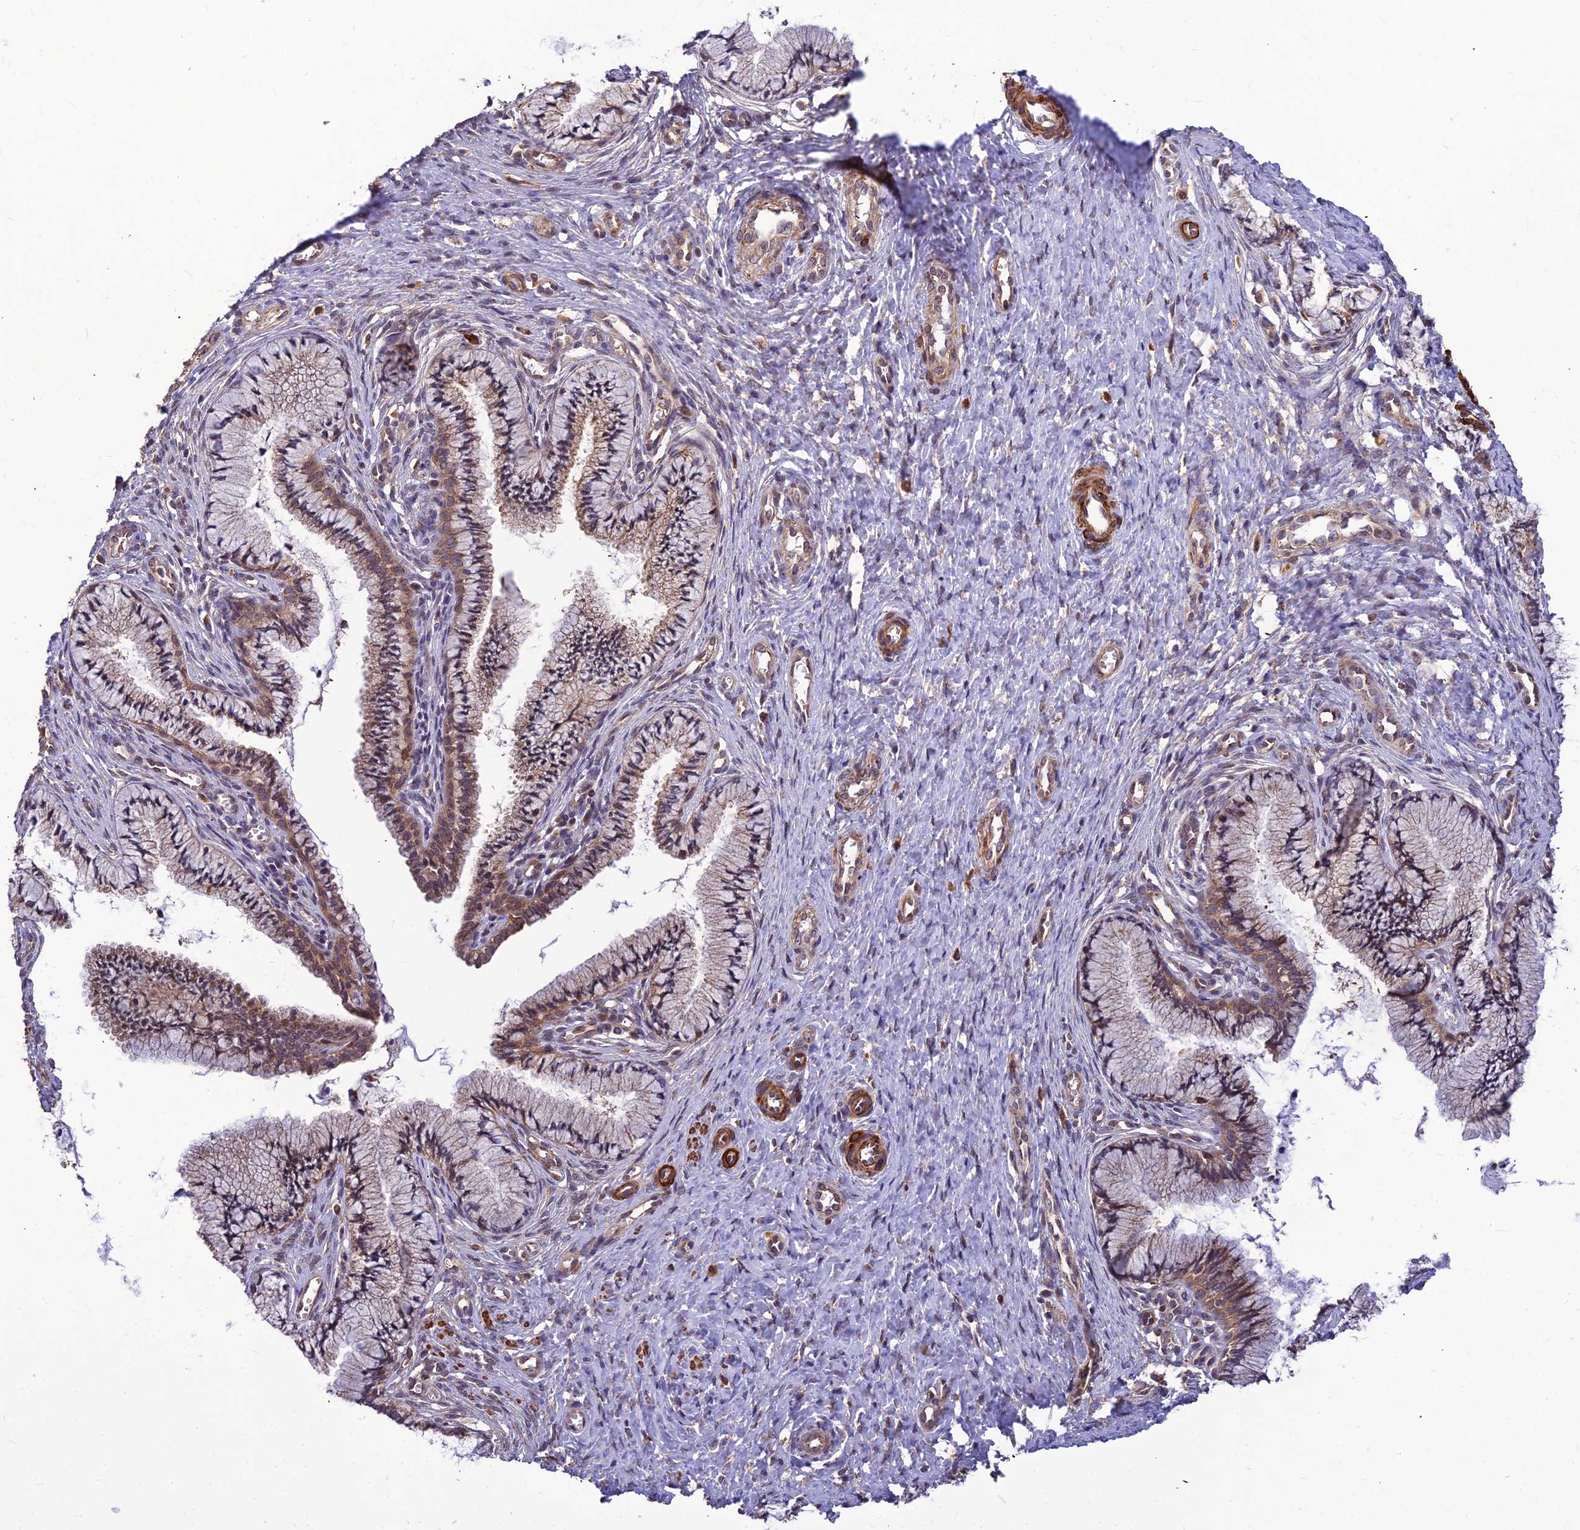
{"staining": {"intensity": "moderate", "quantity": ">75%", "location": "cytoplasmic/membranous"}, "tissue": "cervix", "cell_type": "Glandular cells", "image_type": "normal", "snomed": [{"axis": "morphology", "description": "Normal tissue, NOS"}, {"axis": "topography", "description": "Cervix"}], "caption": "Immunohistochemical staining of normal cervix displays medium levels of moderate cytoplasmic/membranous staining in approximately >75% of glandular cells.", "gene": "LEKR1", "patient": {"sex": "female", "age": 36}}